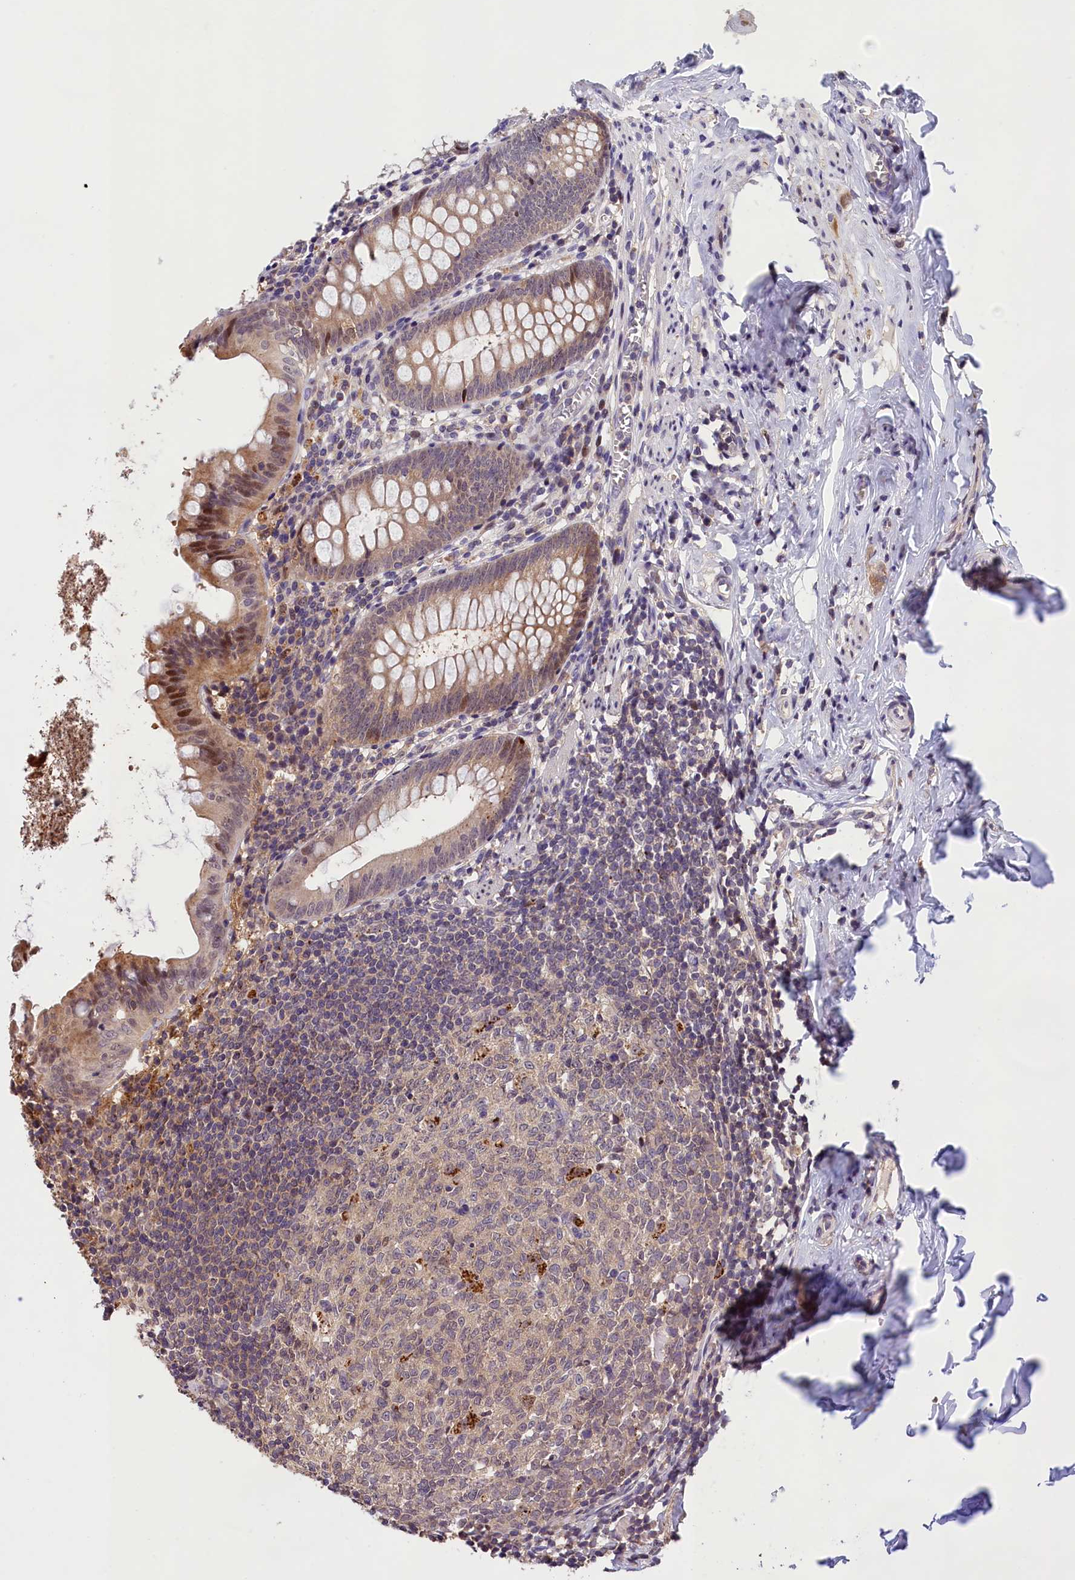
{"staining": {"intensity": "moderate", "quantity": "25%-75%", "location": "cytoplasmic/membranous,nuclear"}, "tissue": "appendix", "cell_type": "Glandular cells", "image_type": "normal", "snomed": [{"axis": "morphology", "description": "Normal tissue, NOS"}, {"axis": "topography", "description": "Appendix"}], "caption": "Appendix stained for a protein exhibits moderate cytoplasmic/membranous,nuclear positivity in glandular cells.", "gene": "PHAF1", "patient": {"sex": "female", "age": 51}}